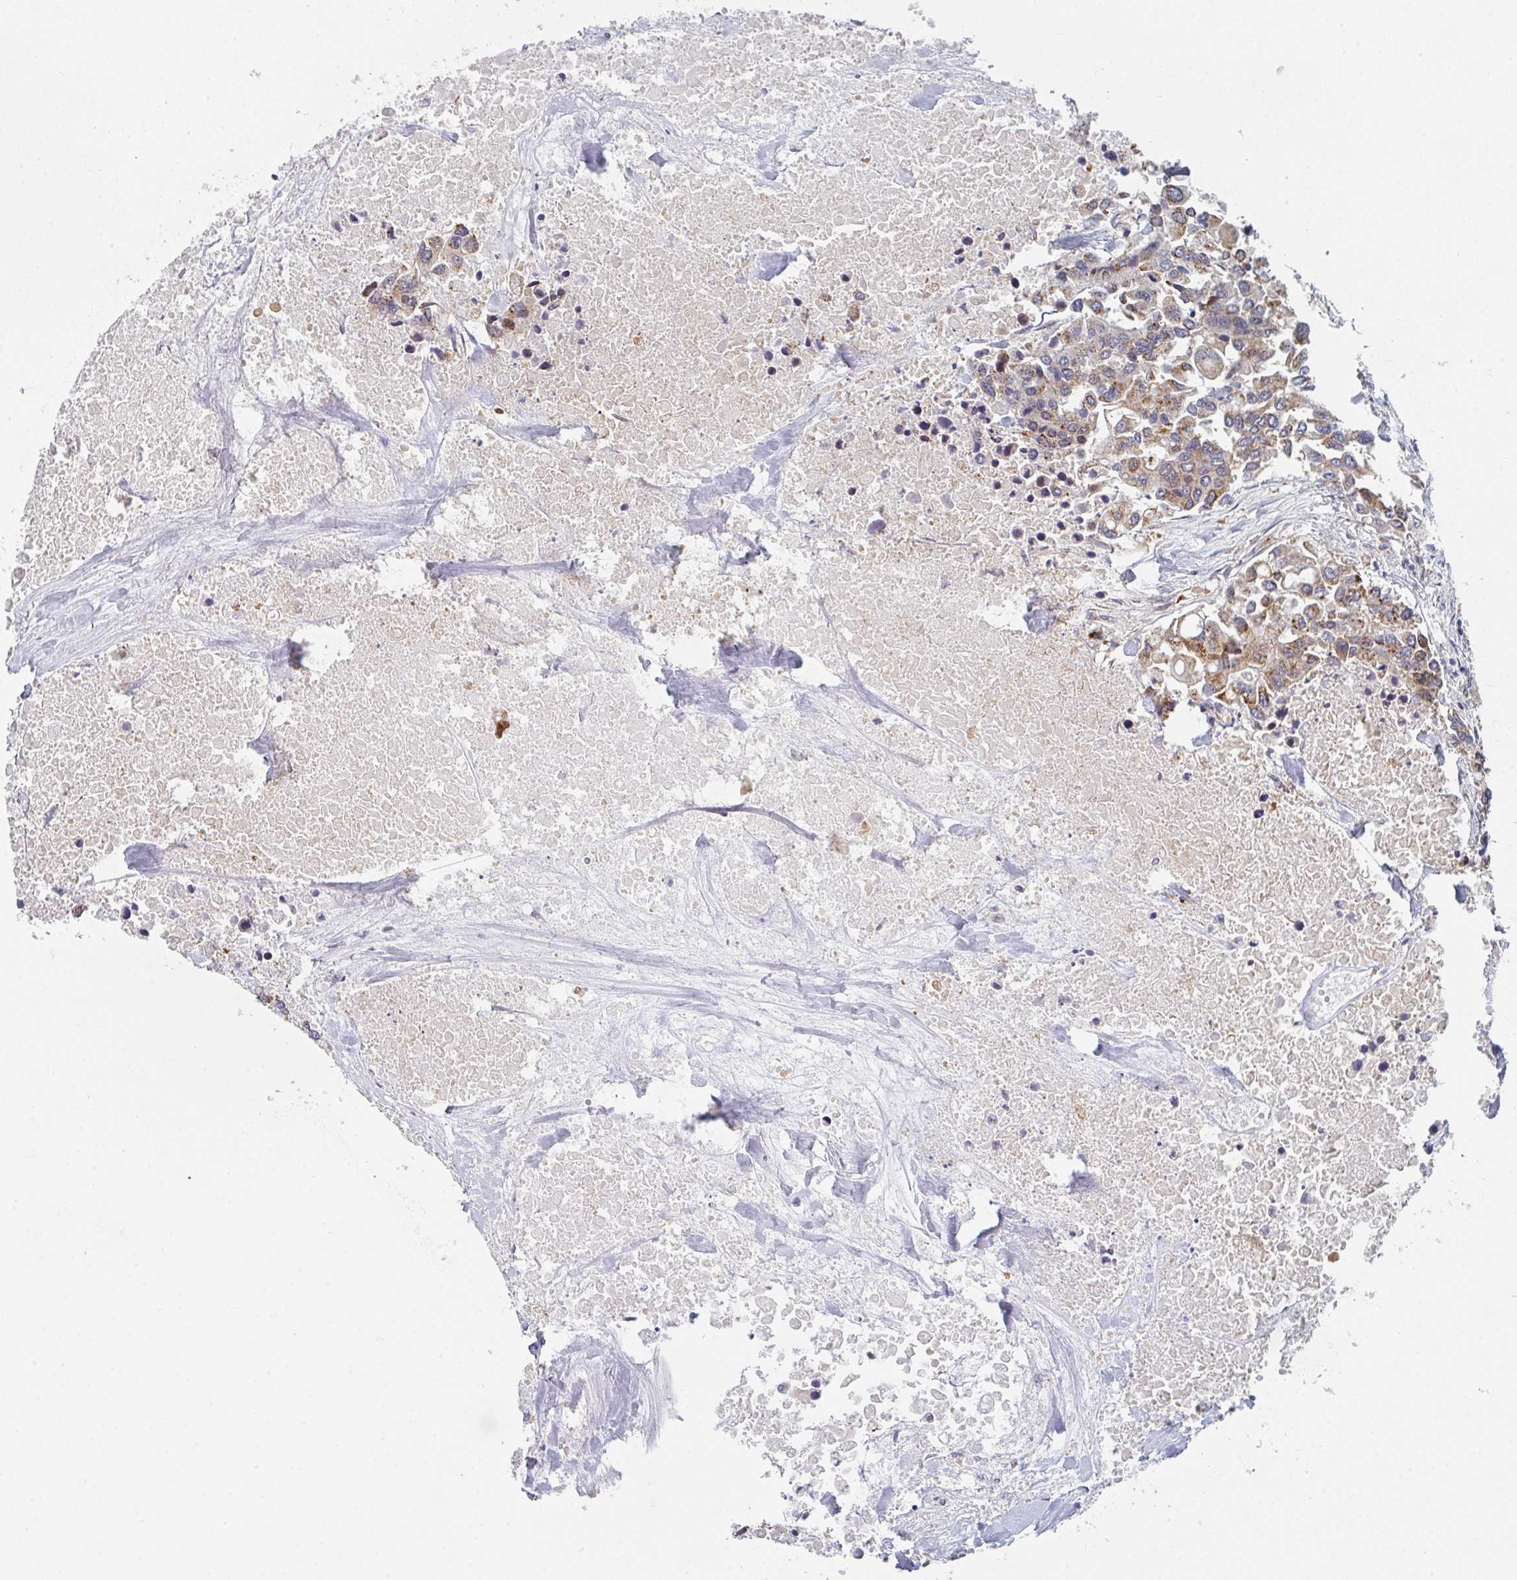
{"staining": {"intensity": "moderate", "quantity": ">75%", "location": "cytoplasmic/membranous"}, "tissue": "colorectal cancer", "cell_type": "Tumor cells", "image_type": "cancer", "snomed": [{"axis": "morphology", "description": "Adenocarcinoma, NOS"}, {"axis": "topography", "description": "Colon"}], "caption": "Immunohistochemistry photomicrograph of neoplastic tissue: adenocarcinoma (colorectal) stained using immunohistochemistry (IHC) reveals medium levels of moderate protein expression localized specifically in the cytoplasmic/membranous of tumor cells, appearing as a cytoplasmic/membranous brown color.", "gene": "ZNF644", "patient": {"sex": "male", "age": 77}}